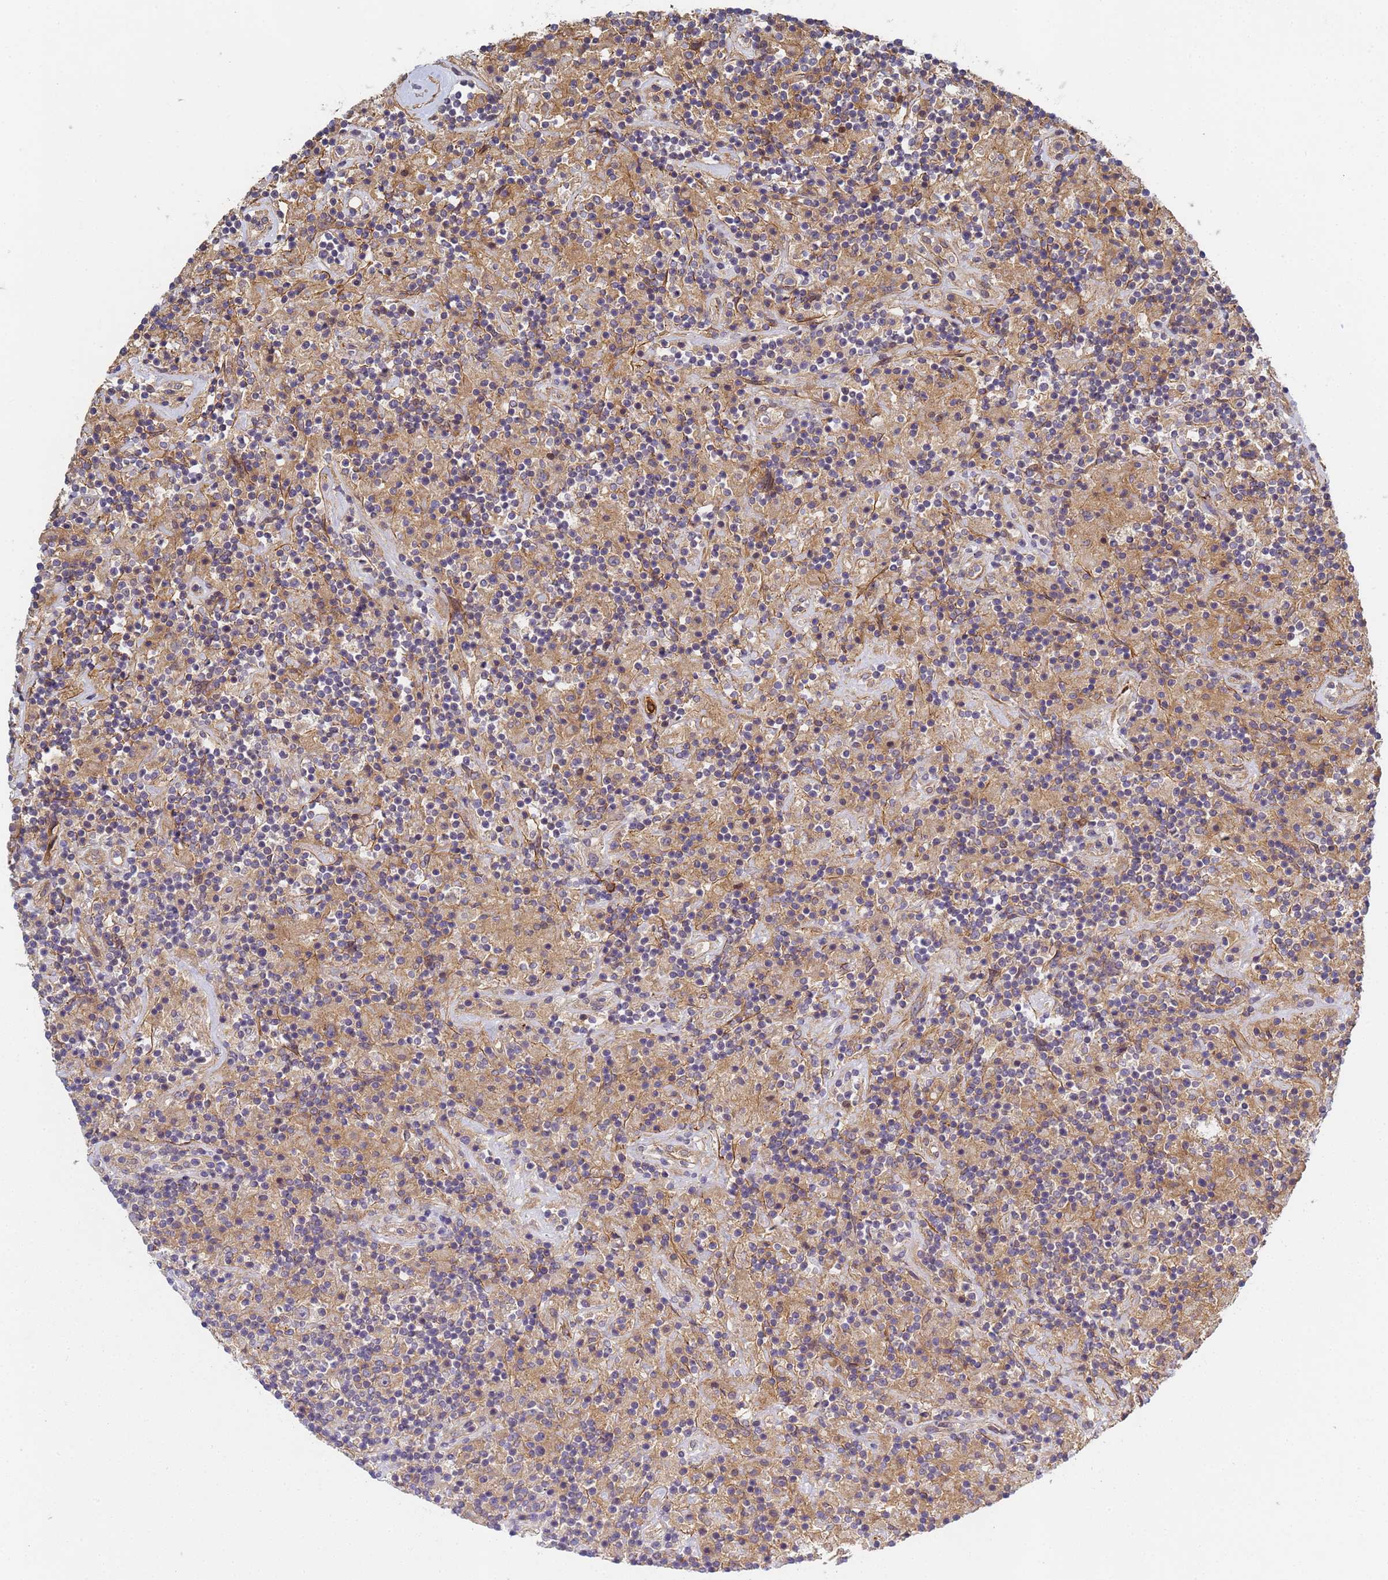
{"staining": {"intensity": "weak", "quantity": ">75%", "location": "cytoplasmic/membranous"}, "tissue": "lymphoma", "cell_type": "Tumor cells", "image_type": "cancer", "snomed": [{"axis": "morphology", "description": "Hodgkin's disease, NOS"}, {"axis": "topography", "description": "Lymph node"}], "caption": "About >75% of tumor cells in human Hodgkin's disease reveal weak cytoplasmic/membranous protein expression as visualized by brown immunohistochemical staining.", "gene": "C8orf34", "patient": {"sex": "male", "age": 70}}